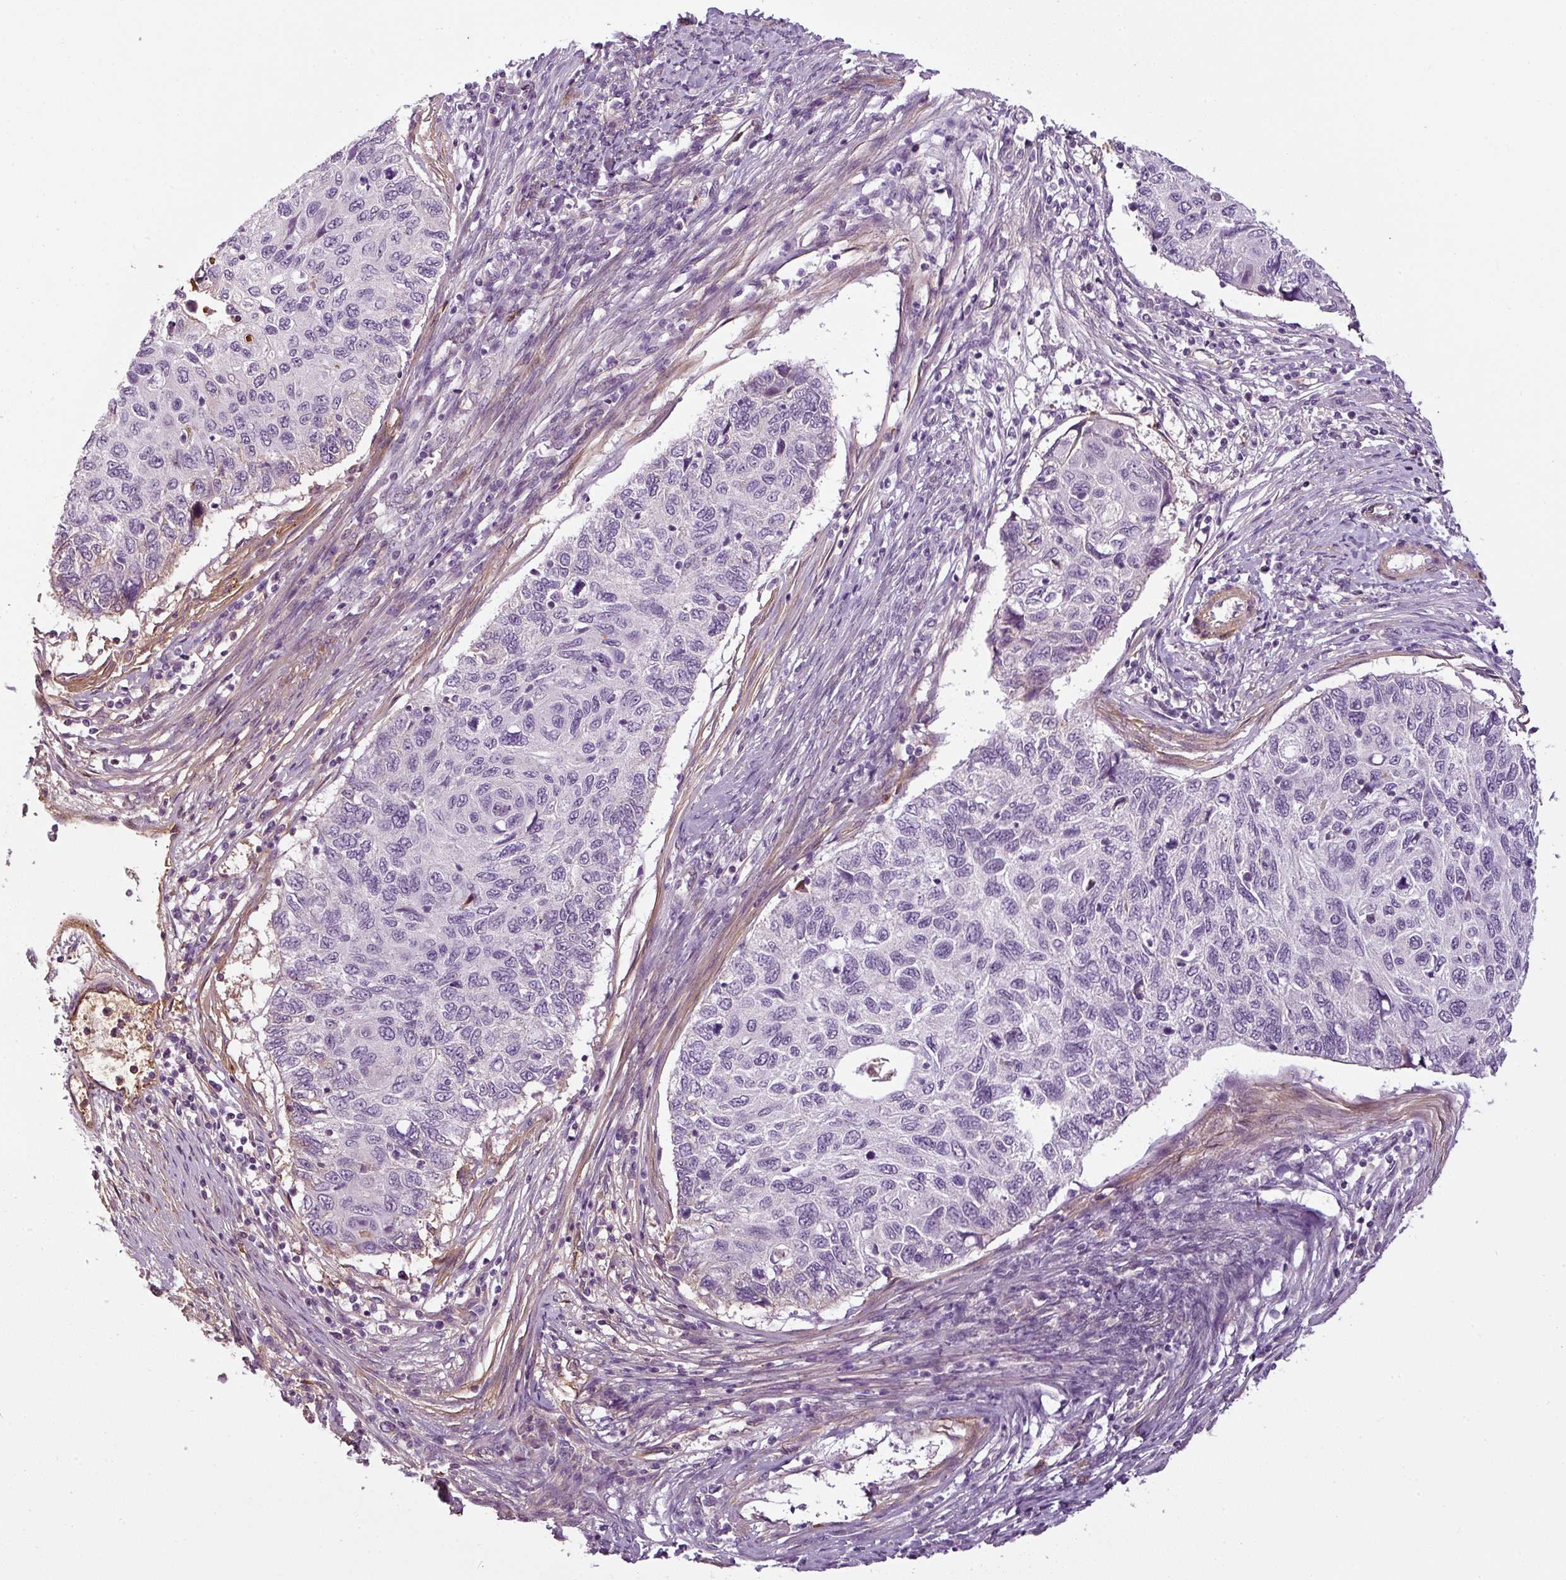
{"staining": {"intensity": "negative", "quantity": "none", "location": "none"}, "tissue": "cervical cancer", "cell_type": "Tumor cells", "image_type": "cancer", "snomed": [{"axis": "morphology", "description": "Squamous cell carcinoma, NOS"}, {"axis": "topography", "description": "Cervix"}], "caption": "Immunohistochemistry (IHC) micrograph of neoplastic tissue: cervical squamous cell carcinoma stained with DAB reveals no significant protein staining in tumor cells.", "gene": "APOC1", "patient": {"sex": "female", "age": 70}}